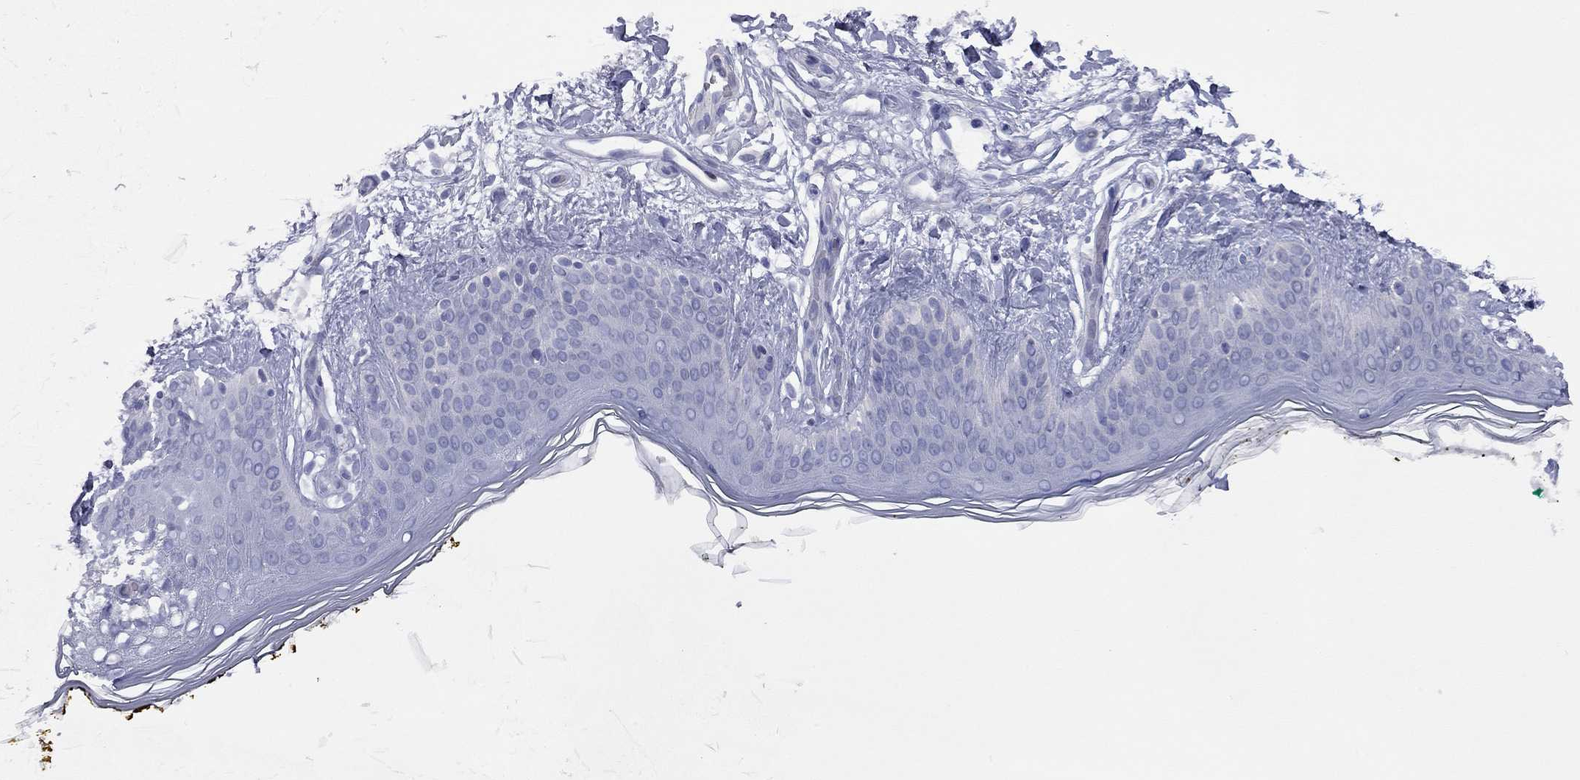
{"staining": {"intensity": "negative", "quantity": "none", "location": "none"}, "tissue": "skin", "cell_type": "Fibroblasts", "image_type": "normal", "snomed": [{"axis": "morphology", "description": "Normal tissue, NOS"}, {"axis": "topography", "description": "Skin"}], "caption": "Immunohistochemistry of unremarkable human skin exhibits no staining in fibroblasts. (DAB (3,3'-diaminobenzidine) IHC visualized using brightfield microscopy, high magnification).", "gene": "ACTL7B", "patient": {"sex": "female", "age": 34}}